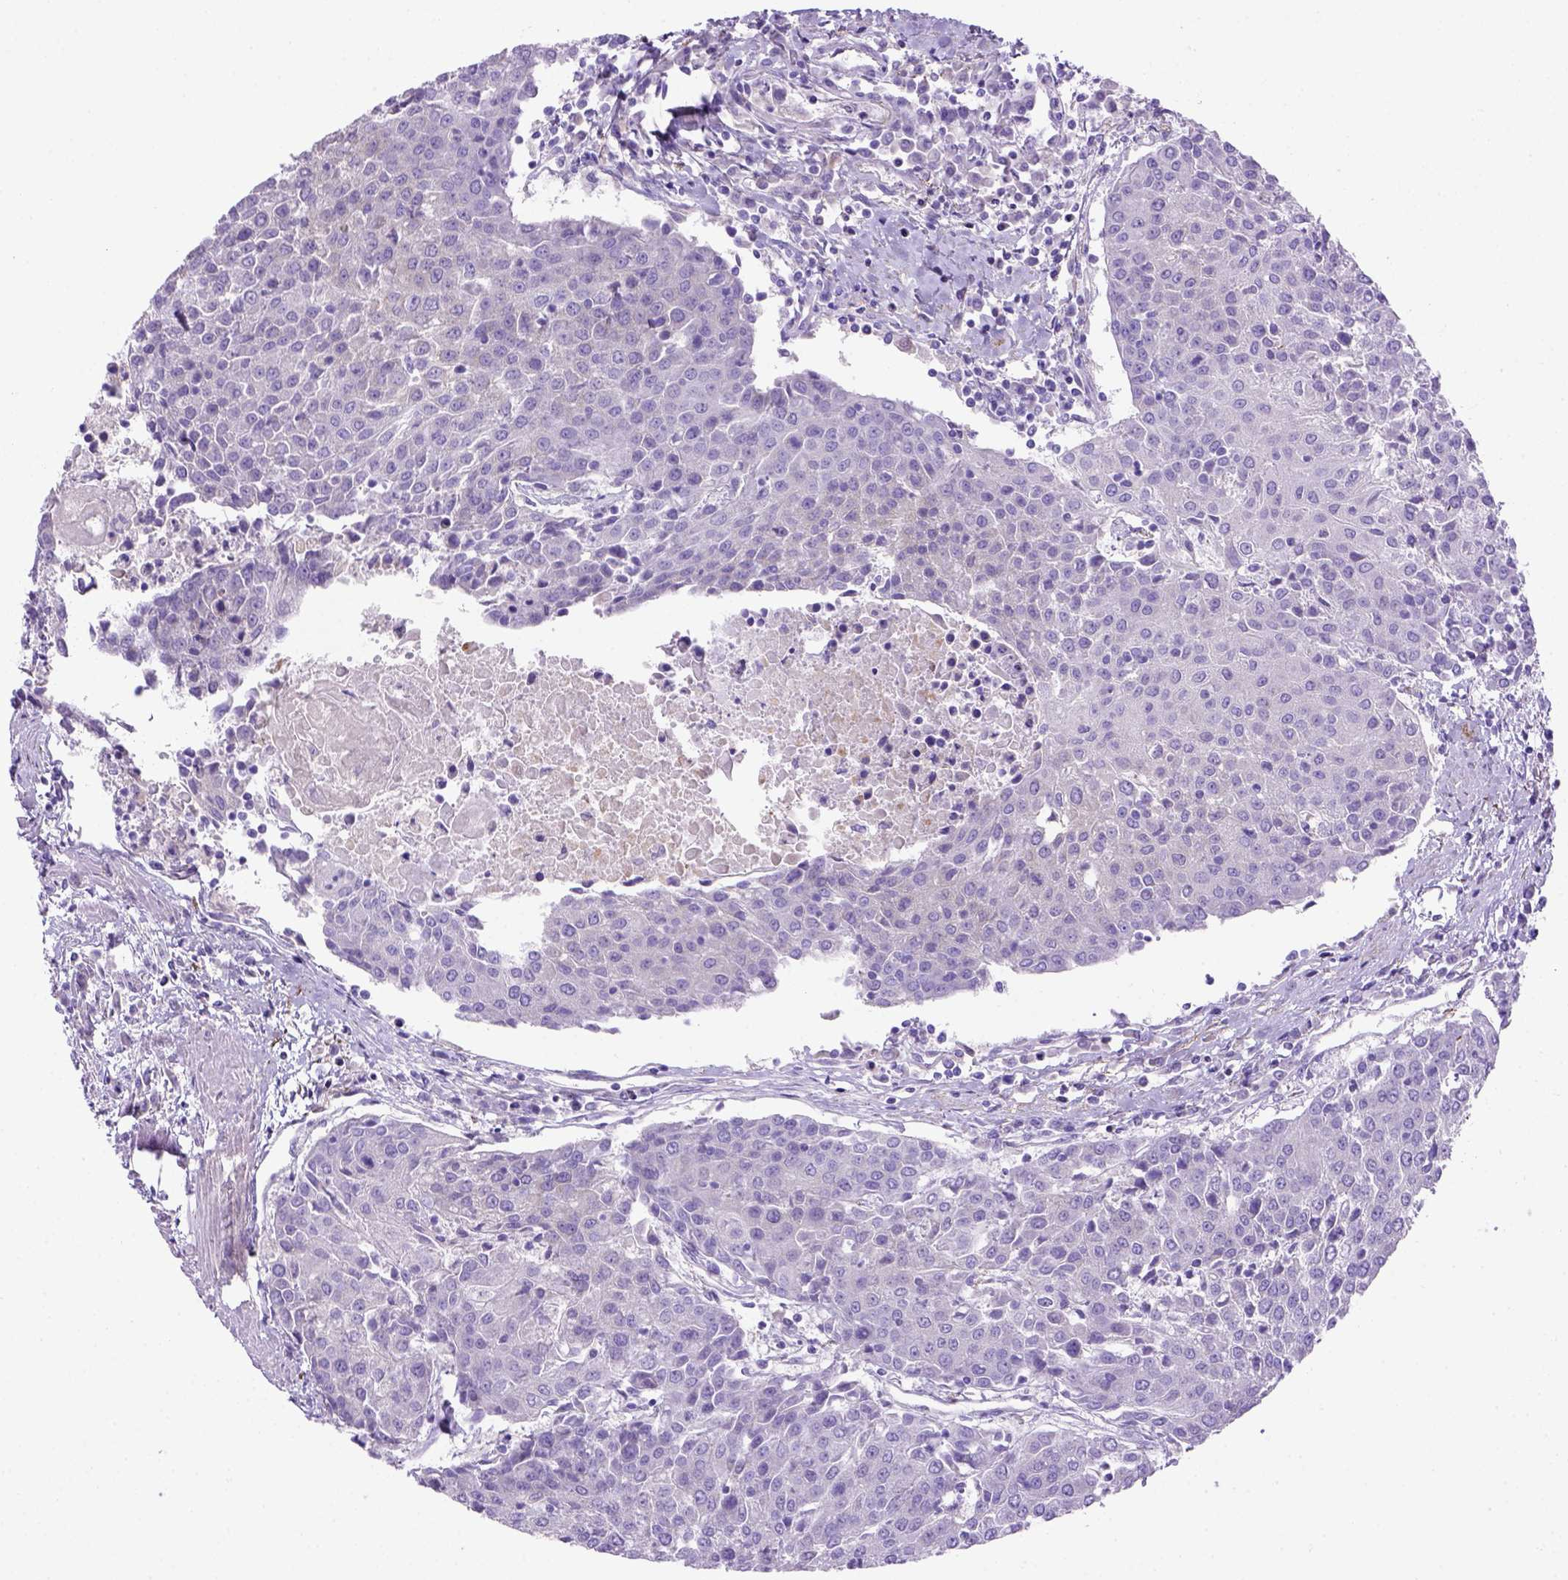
{"staining": {"intensity": "negative", "quantity": "none", "location": "none"}, "tissue": "urothelial cancer", "cell_type": "Tumor cells", "image_type": "cancer", "snomed": [{"axis": "morphology", "description": "Urothelial carcinoma, High grade"}, {"axis": "topography", "description": "Urinary bladder"}], "caption": "IHC histopathology image of neoplastic tissue: human high-grade urothelial carcinoma stained with DAB (3,3'-diaminobenzidine) displays no significant protein expression in tumor cells. (DAB immunohistochemistry (IHC), high magnification).", "gene": "SIRPD", "patient": {"sex": "female", "age": 85}}